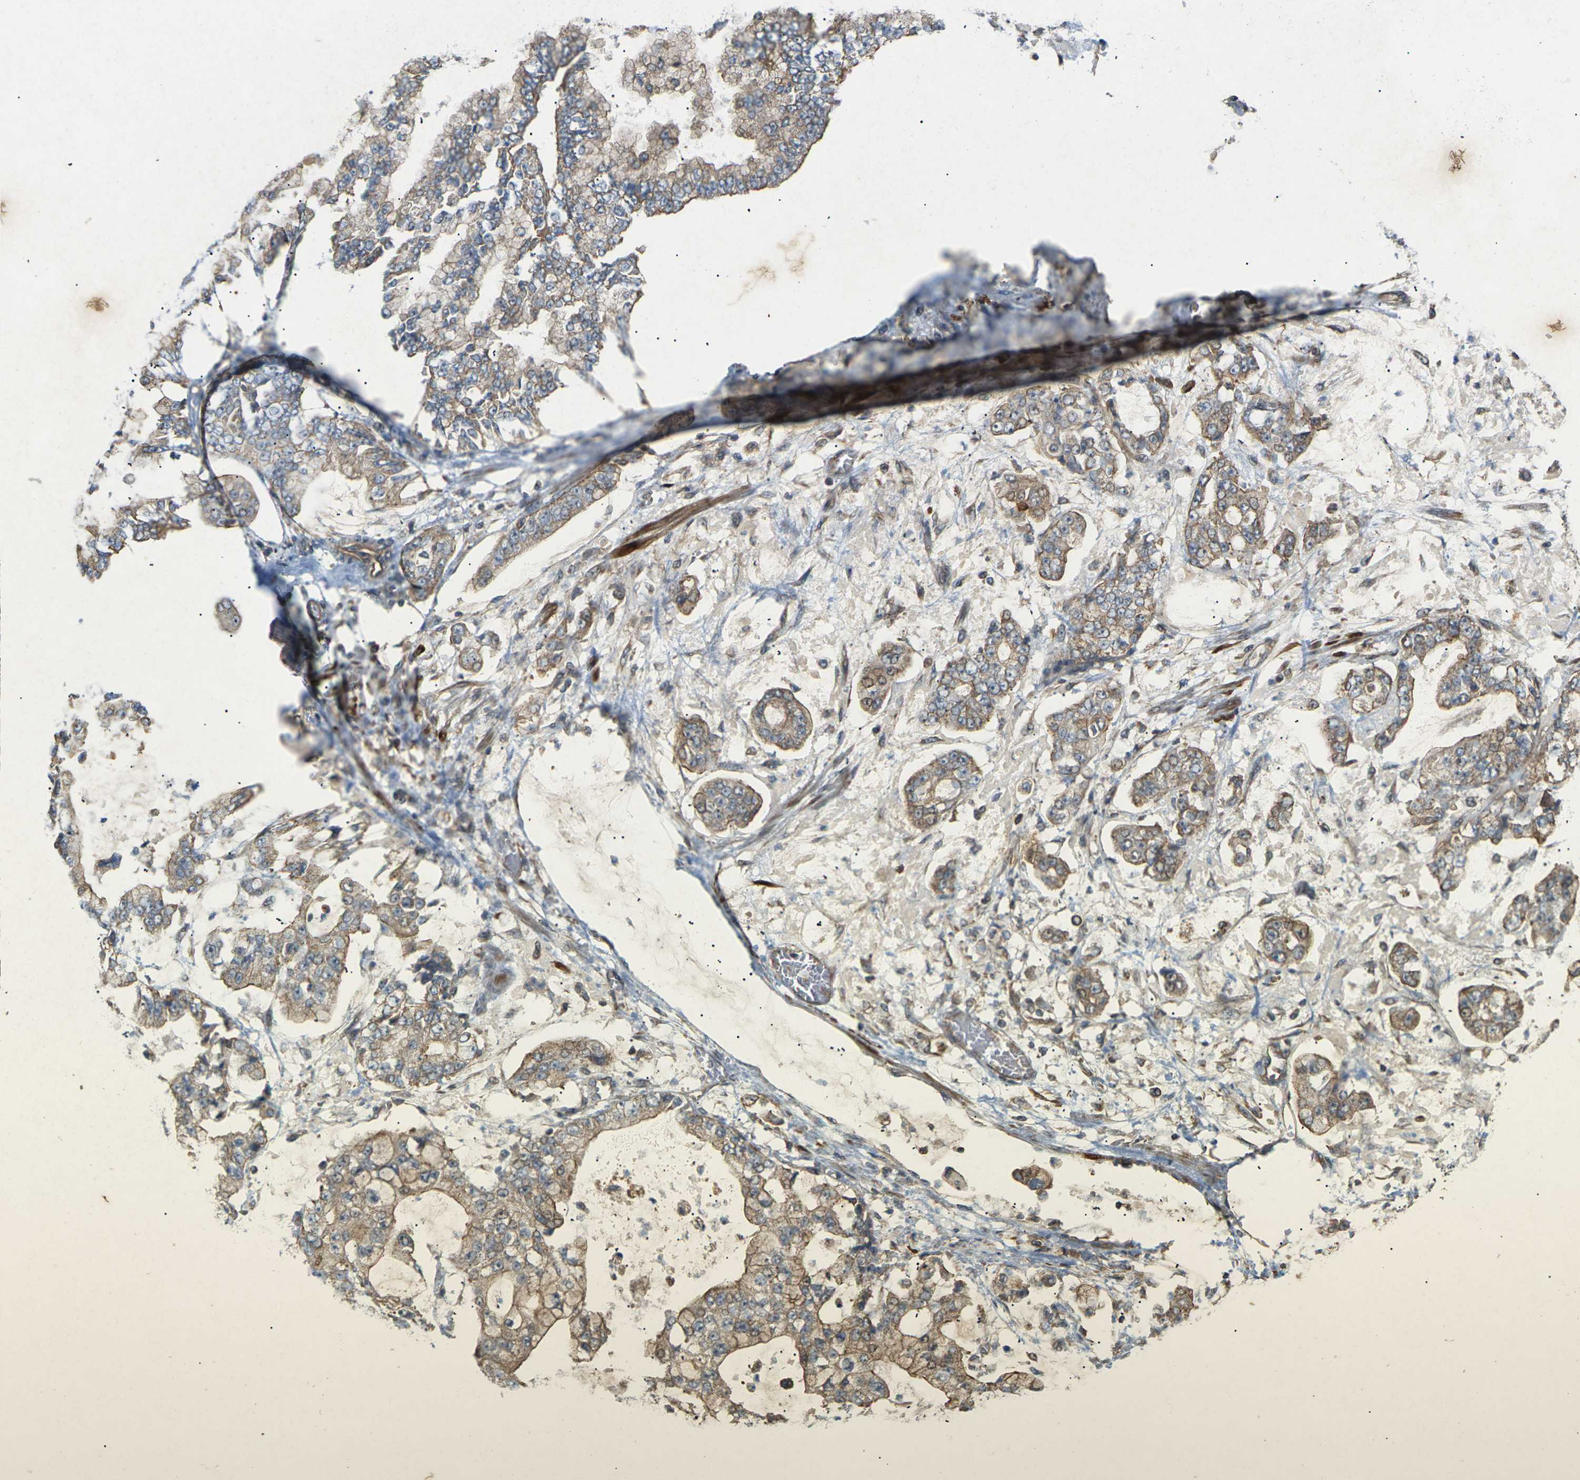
{"staining": {"intensity": "moderate", "quantity": ">75%", "location": "cytoplasmic/membranous"}, "tissue": "stomach cancer", "cell_type": "Tumor cells", "image_type": "cancer", "snomed": [{"axis": "morphology", "description": "Adenocarcinoma, NOS"}, {"axis": "topography", "description": "Stomach"}], "caption": "Tumor cells display moderate cytoplasmic/membranous staining in approximately >75% of cells in stomach cancer.", "gene": "KSR1", "patient": {"sex": "male", "age": 76}}